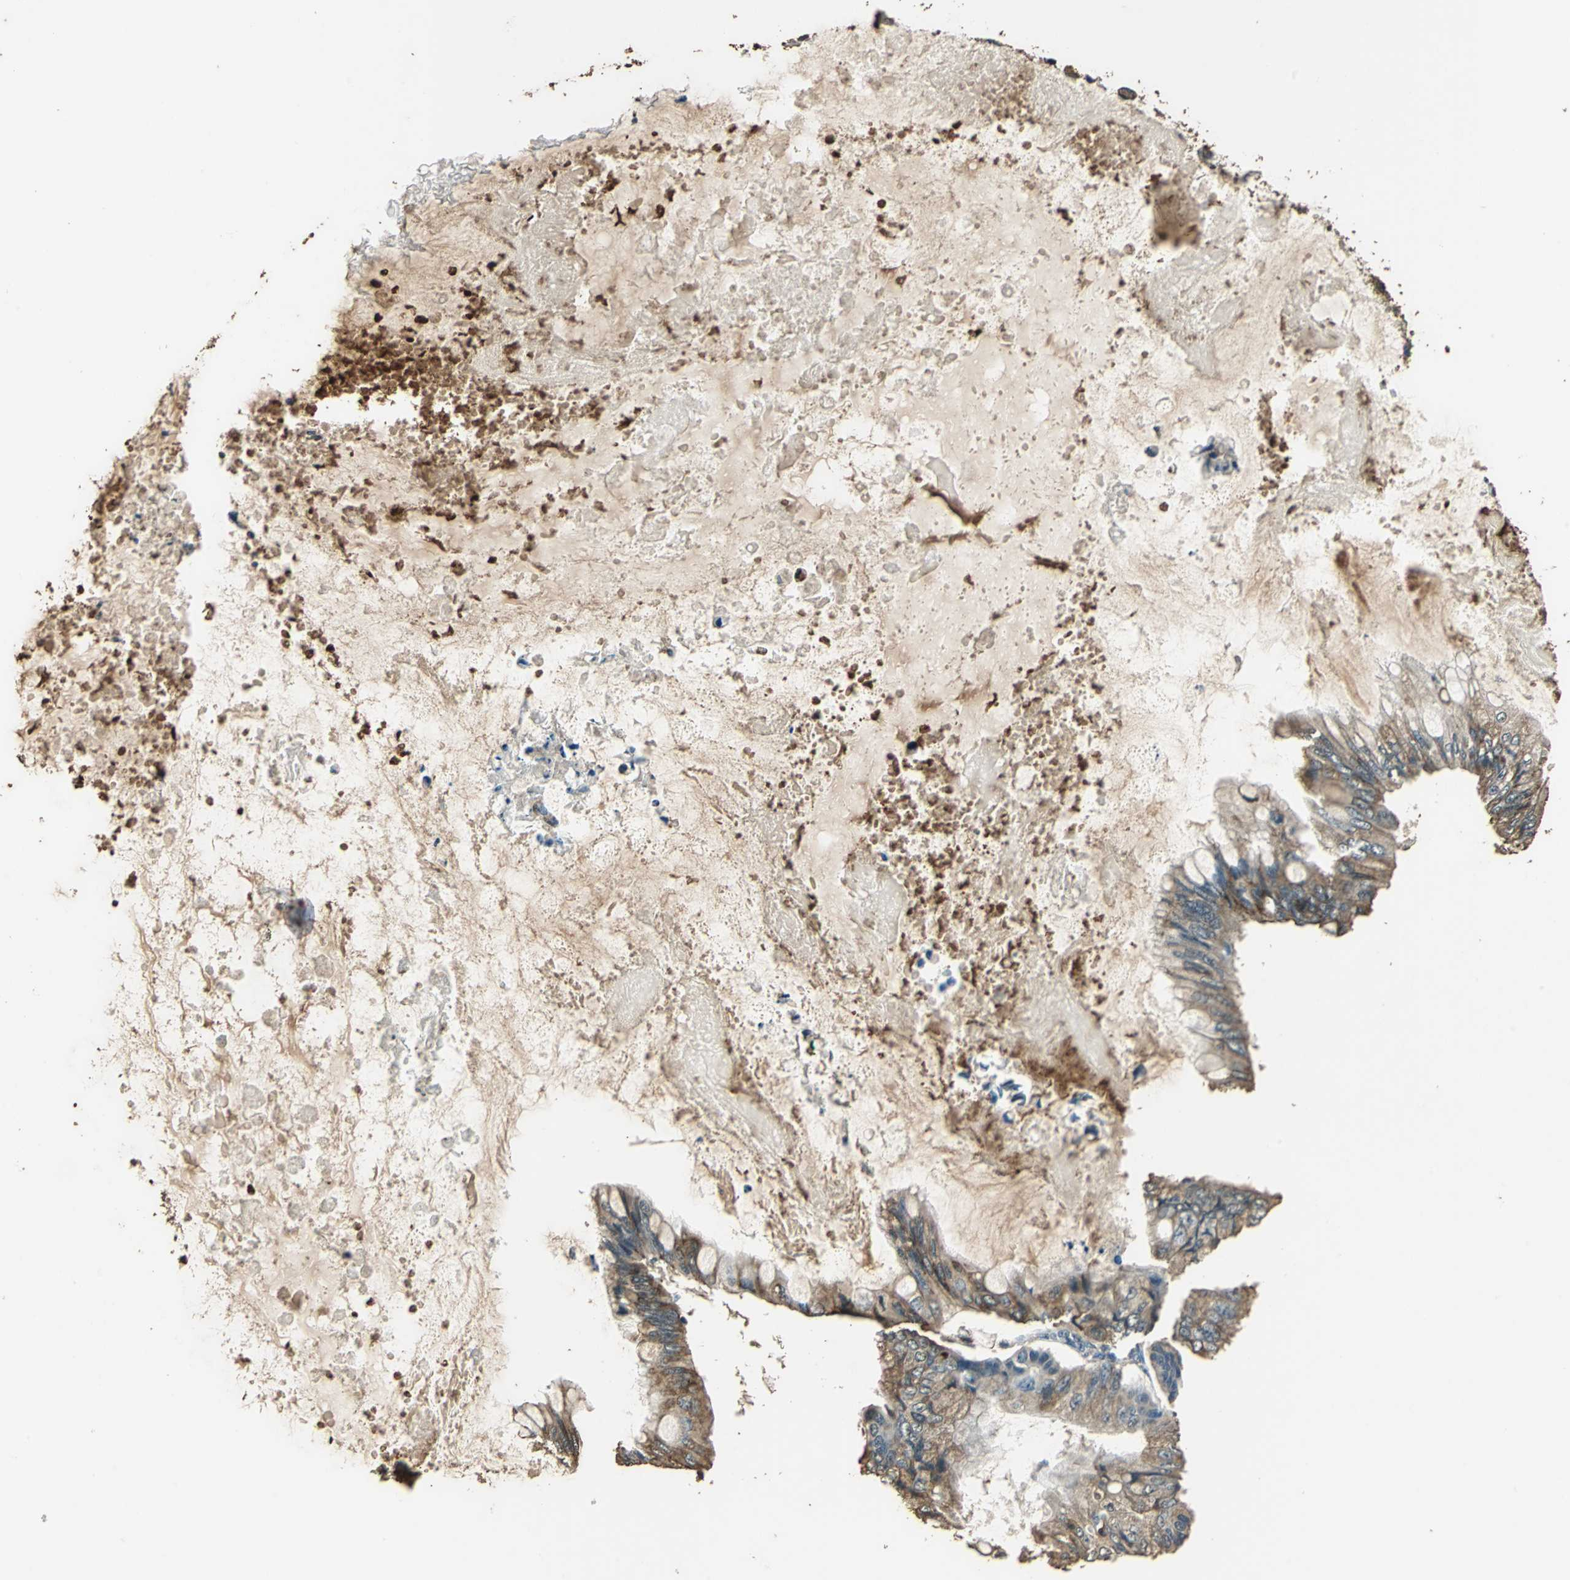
{"staining": {"intensity": "moderate", "quantity": ">75%", "location": "cytoplasmic/membranous"}, "tissue": "ovarian cancer", "cell_type": "Tumor cells", "image_type": "cancer", "snomed": [{"axis": "morphology", "description": "Cystadenocarcinoma, mucinous, NOS"}, {"axis": "topography", "description": "Ovary"}], "caption": "The immunohistochemical stain shows moderate cytoplasmic/membranous staining in tumor cells of mucinous cystadenocarcinoma (ovarian) tissue. (Stains: DAB (3,3'-diaminobenzidine) in brown, nuclei in blue, Microscopy: brightfield microscopy at high magnification).", "gene": "TMPRSS4", "patient": {"sex": "female", "age": 80}}